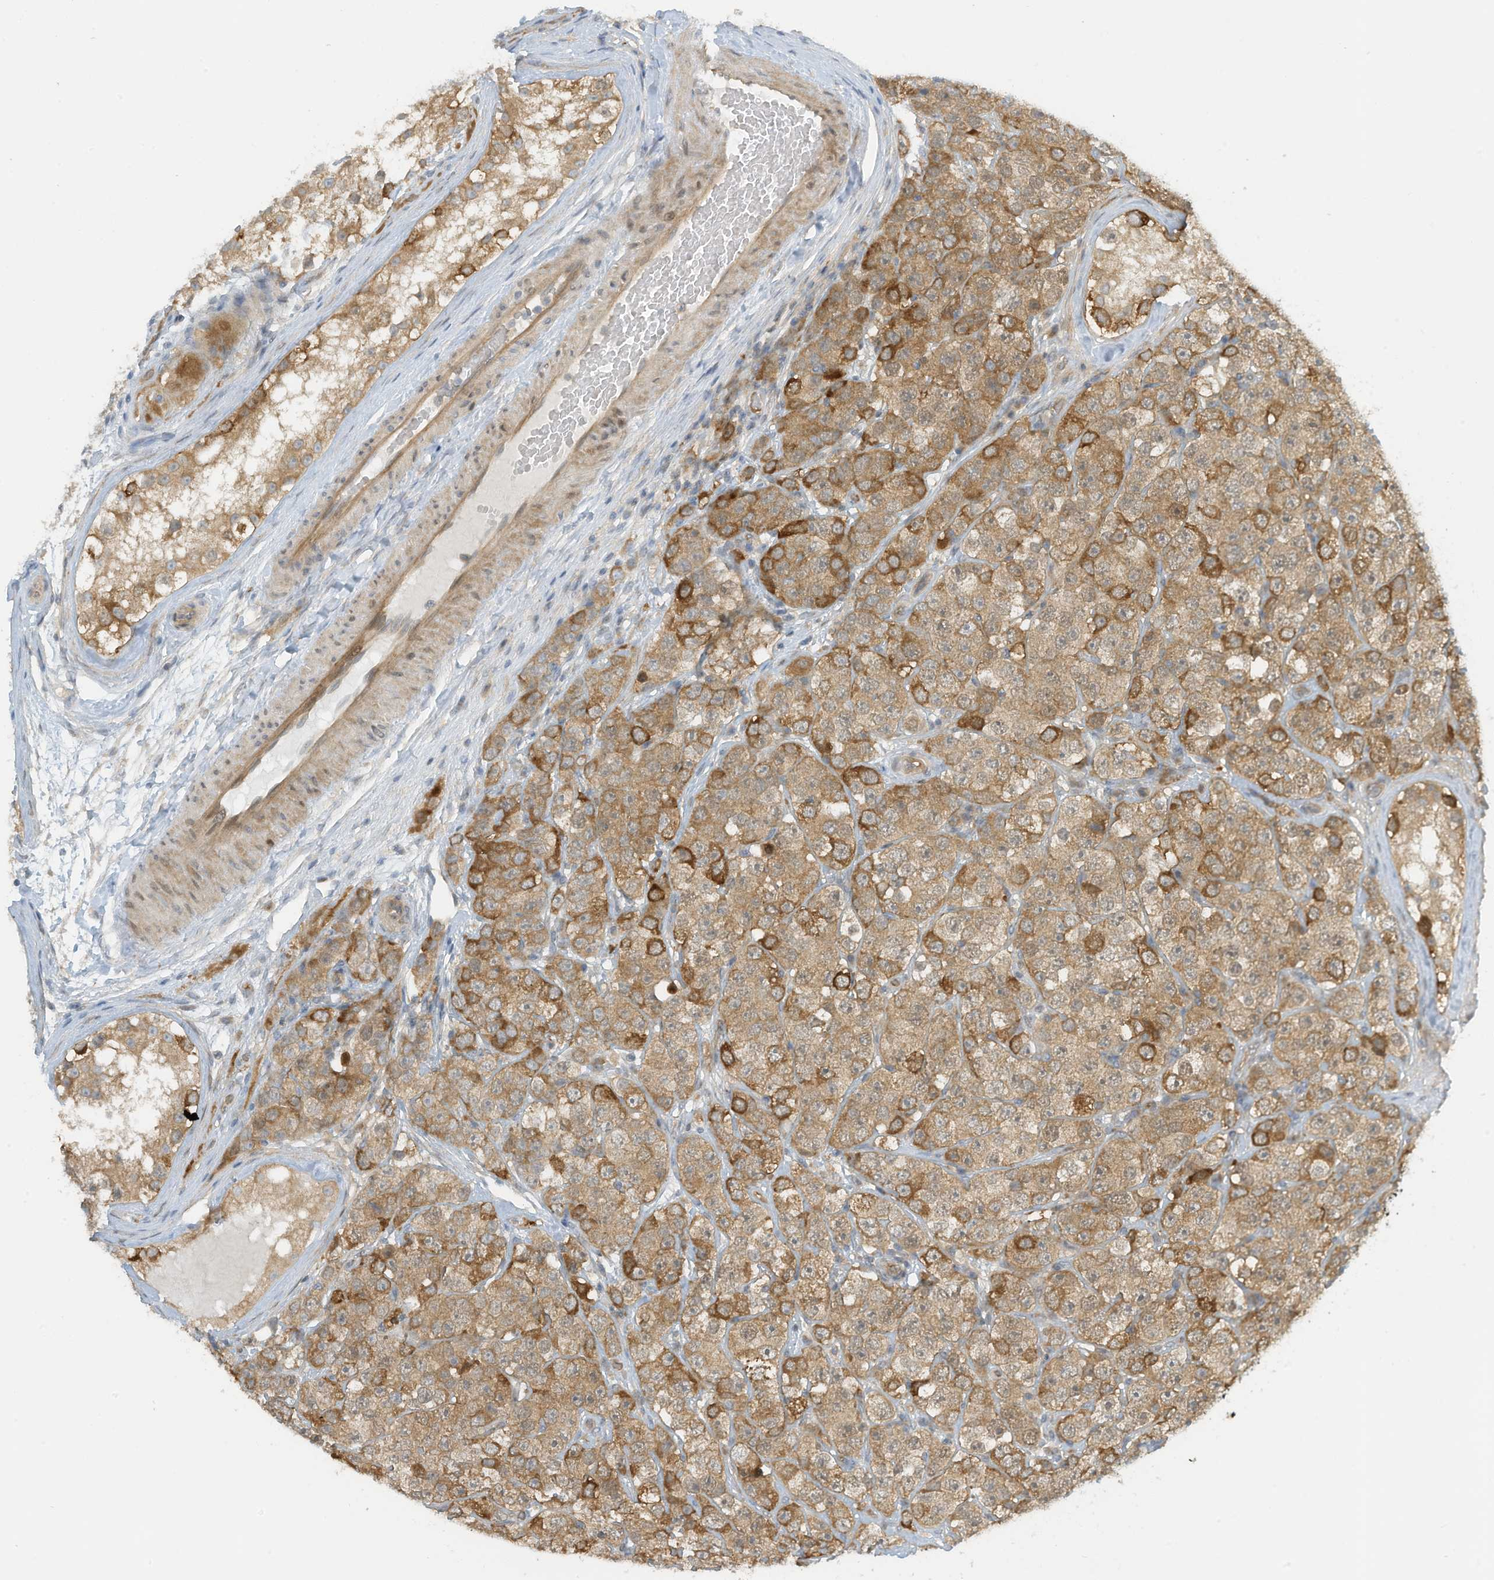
{"staining": {"intensity": "moderate", "quantity": ">75%", "location": "cytoplasmic/membranous"}, "tissue": "testis cancer", "cell_type": "Tumor cells", "image_type": "cancer", "snomed": [{"axis": "morphology", "description": "Seminoma, NOS"}, {"axis": "topography", "description": "Testis"}], "caption": "DAB (3,3'-diaminobenzidine) immunohistochemical staining of human testis cancer (seminoma) shows moderate cytoplasmic/membranous protein positivity in about >75% of tumor cells.", "gene": "FSD1L", "patient": {"sex": "male", "age": 28}}